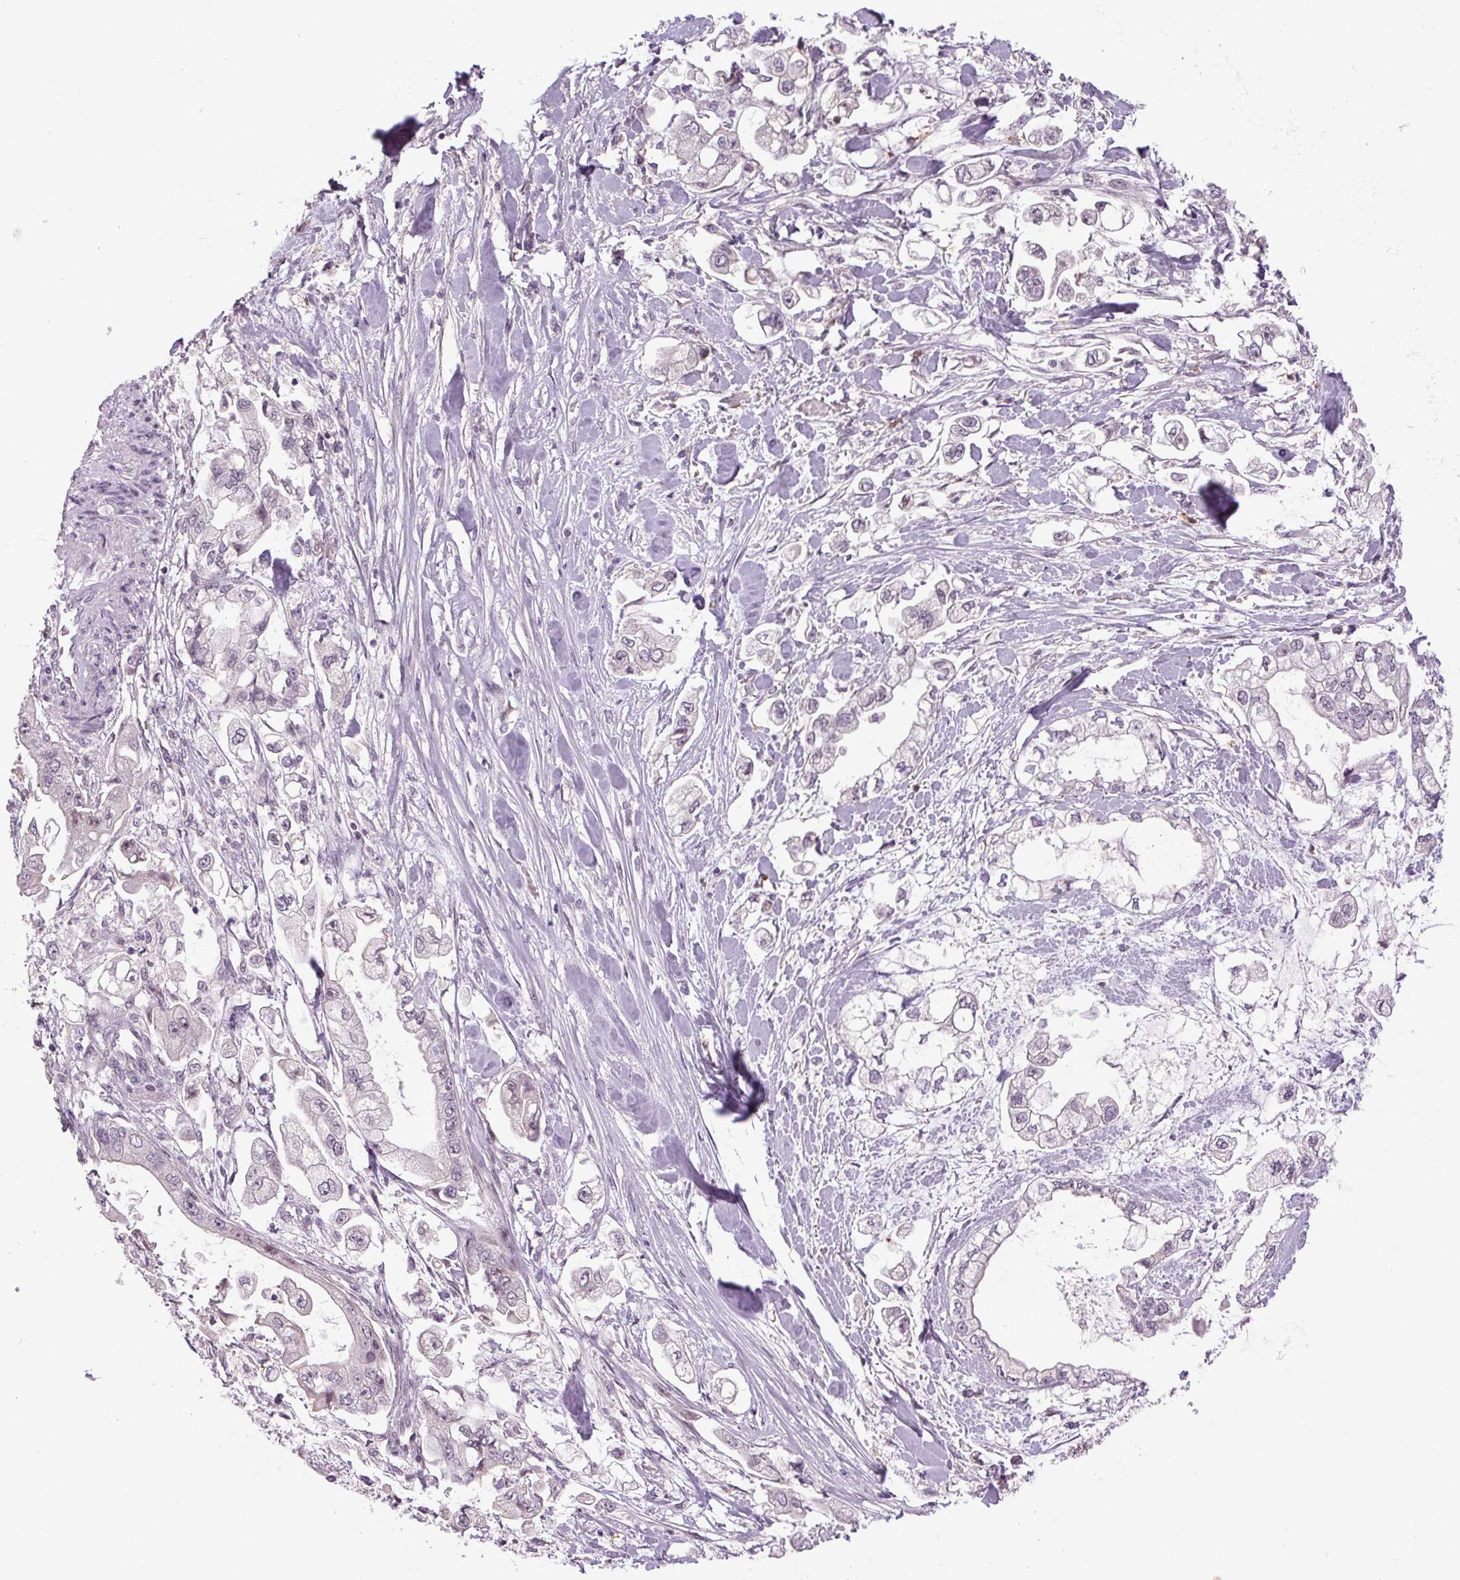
{"staining": {"intensity": "negative", "quantity": "none", "location": "none"}, "tissue": "stomach cancer", "cell_type": "Tumor cells", "image_type": "cancer", "snomed": [{"axis": "morphology", "description": "Adenocarcinoma, NOS"}, {"axis": "topography", "description": "Stomach"}], "caption": "This is an immunohistochemistry micrograph of adenocarcinoma (stomach). There is no positivity in tumor cells.", "gene": "SGF29", "patient": {"sex": "male", "age": 62}}